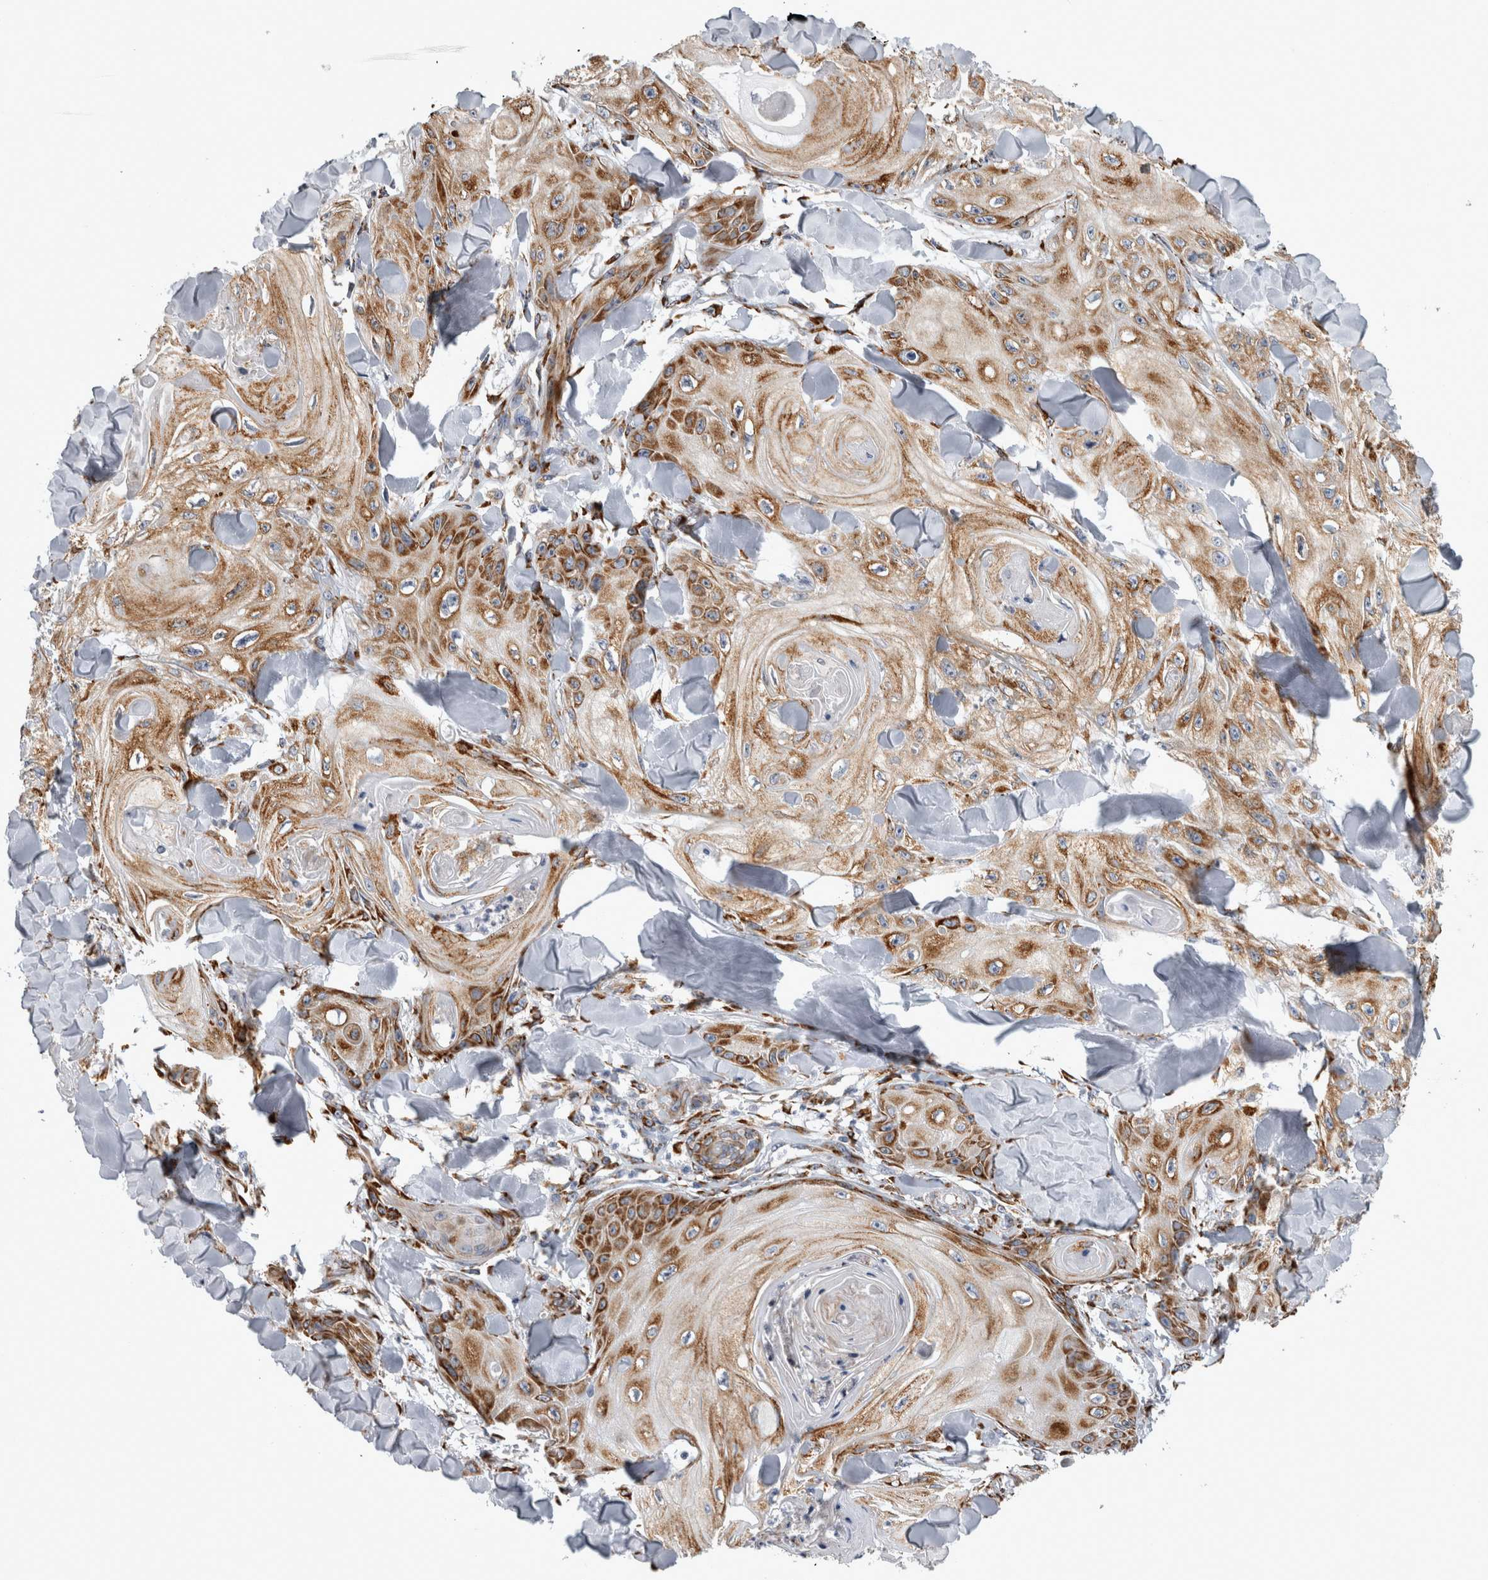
{"staining": {"intensity": "moderate", "quantity": ">75%", "location": "cytoplasmic/membranous"}, "tissue": "skin cancer", "cell_type": "Tumor cells", "image_type": "cancer", "snomed": [{"axis": "morphology", "description": "Squamous cell carcinoma, NOS"}, {"axis": "topography", "description": "Skin"}], "caption": "There is medium levels of moderate cytoplasmic/membranous positivity in tumor cells of skin cancer, as demonstrated by immunohistochemical staining (brown color).", "gene": "FHIP2B", "patient": {"sex": "male", "age": 74}}